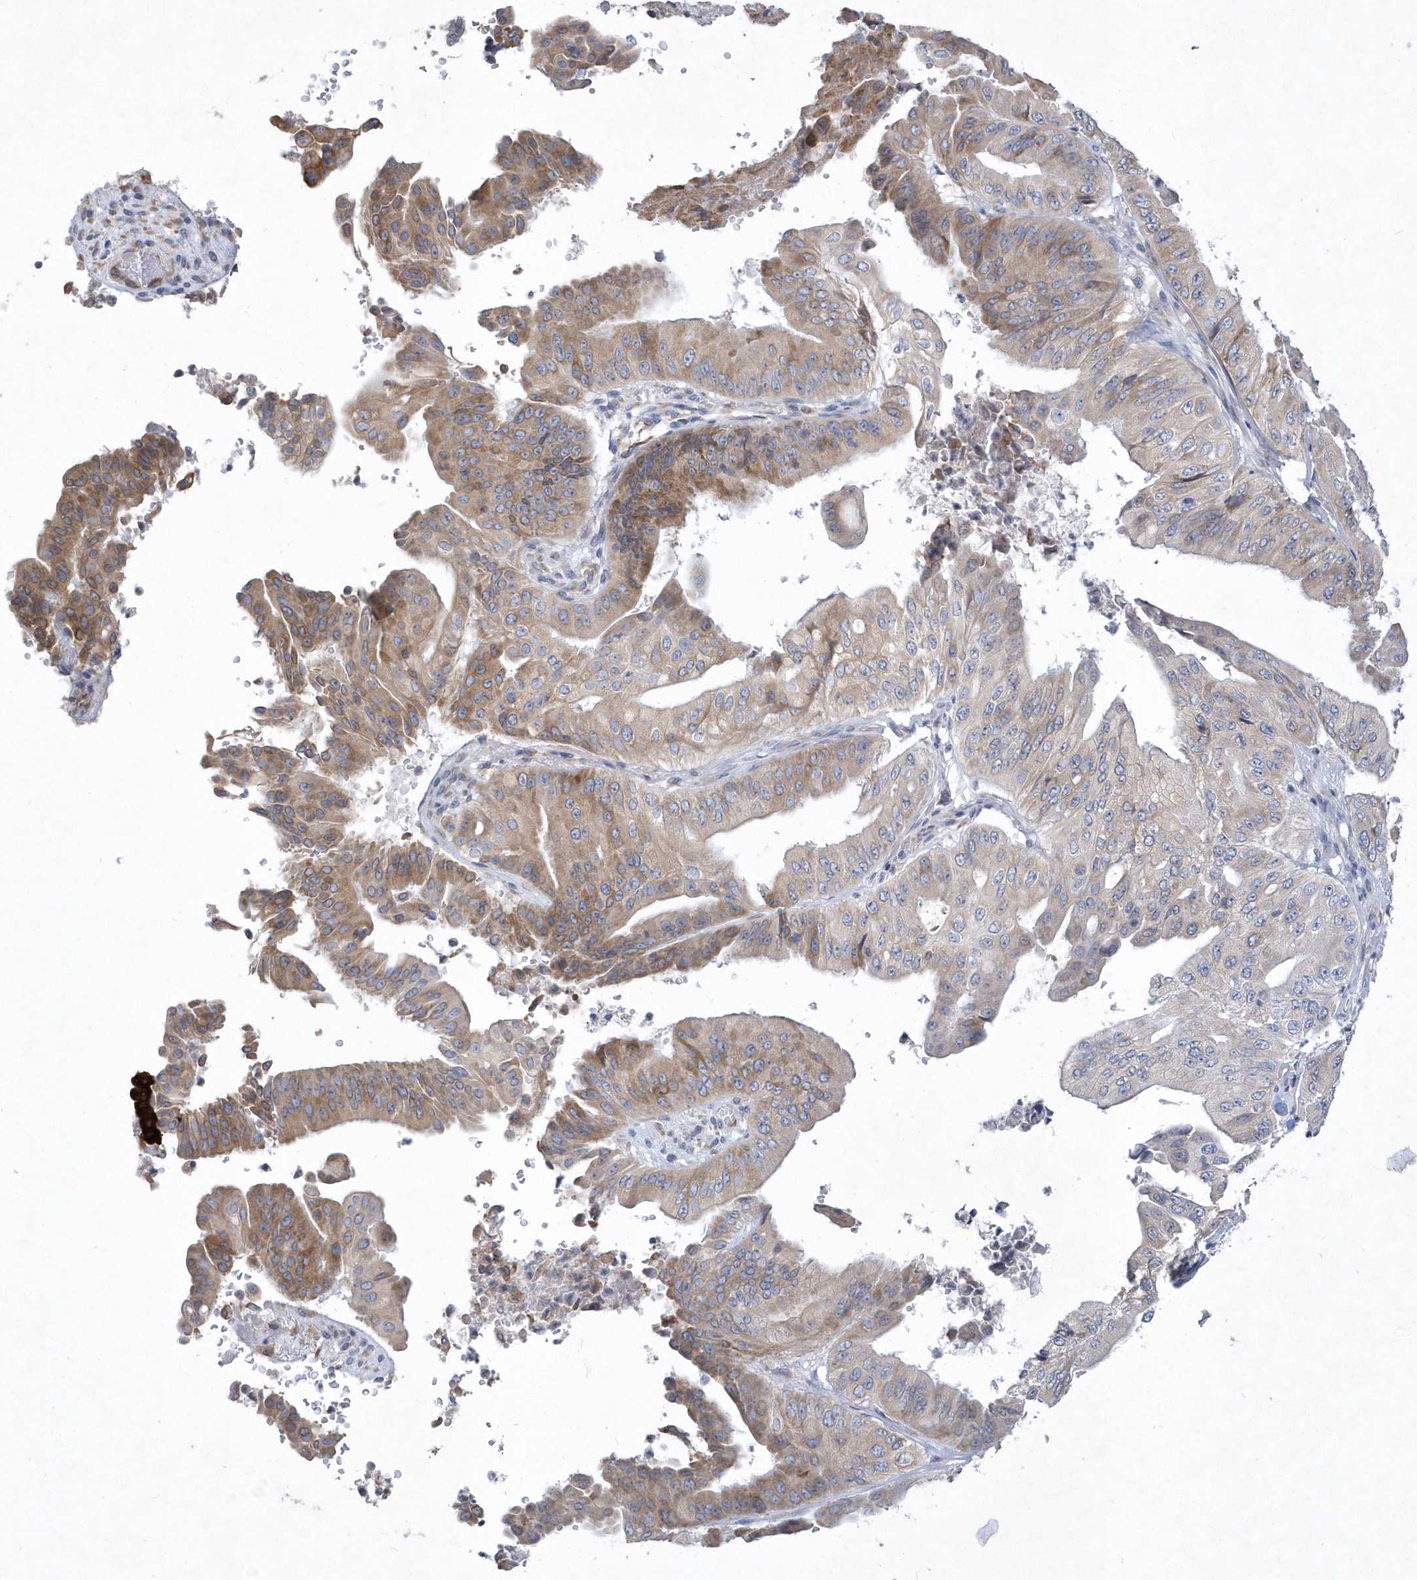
{"staining": {"intensity": "moderate", "quantity": ">75%", "location": "cytoplasmic/membranous"}, "tissue": "pancreatic cancer", "cell_type": "Tumor cells", "image_type": "cancer", "snomed": [{"axis": "morphology", "description": "Adenocarcinoma, NOS"}, {"axis": "topography", "description": "Pancreas"}], "caption": "High-magnification brightfield microscopy of pancreatic cancer stained with DAB (brown) and counterstained with hematoxylin (blue). tumor cells exhibit moderate cytoplasmic/membranous staining is seen in approximately>75% of cells.", "gene": "DGAT1", "patient": {"sex": "female", "age": 77}}